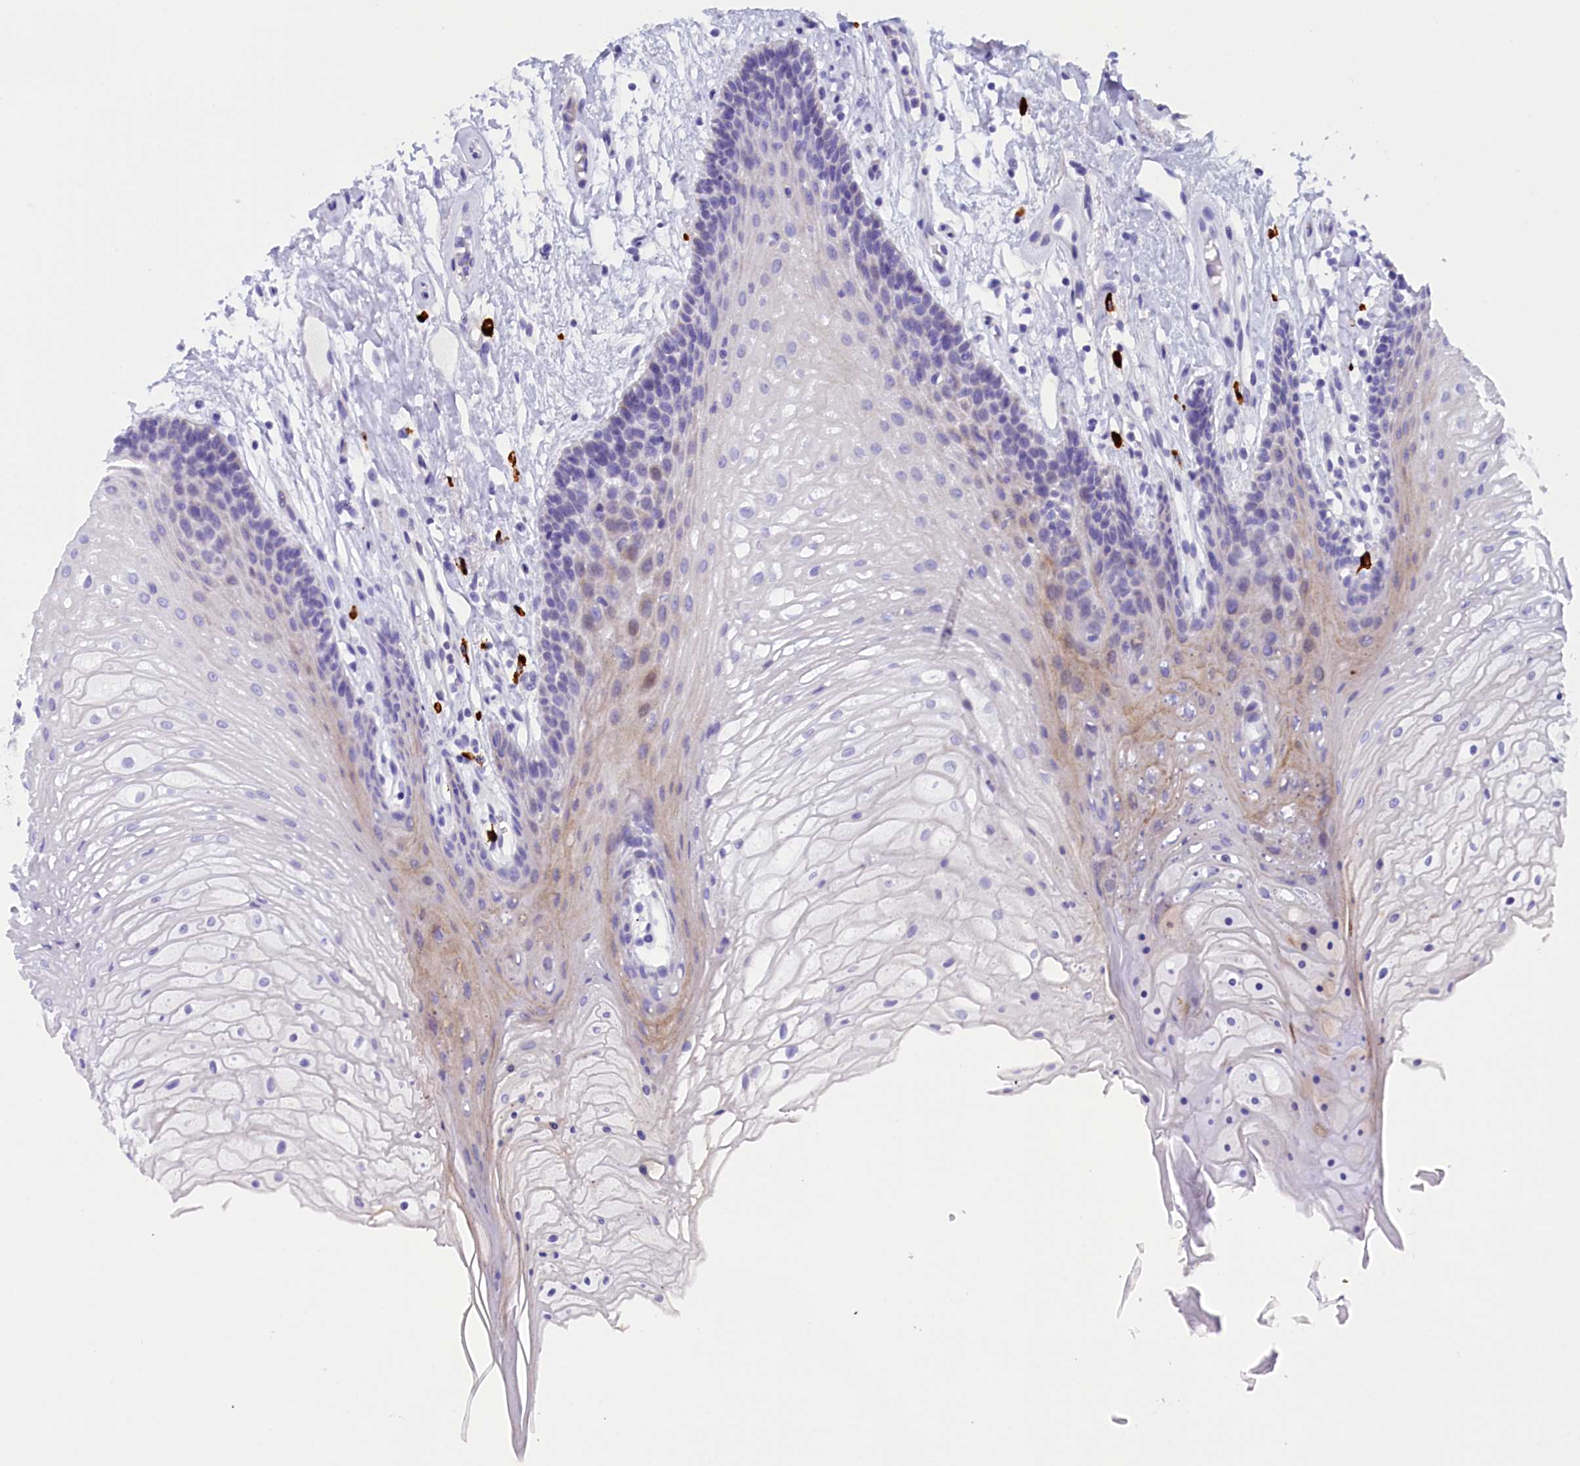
{"staining": {"intensity": "weak", "quantity": "<25%", "location": "cytoplasmic/membranous"}, "tissue": "oral mucosa", "cell_type": "Squamous epithelial cells", "image_type": "normal", "snomed": [{"axis": "morphology", "description": "Normal tissue, NOS"}, {"axis": "topography", "description": "Oral tissue"}], "caption": "An immunohistochemistry (IHC) histopathology image of normal oral mucosa is shown. There is no staining in squamous epithelial cells of oral mucosa.", "gene": "RTTN", "patient": {"sex": "female", "age": 80}}